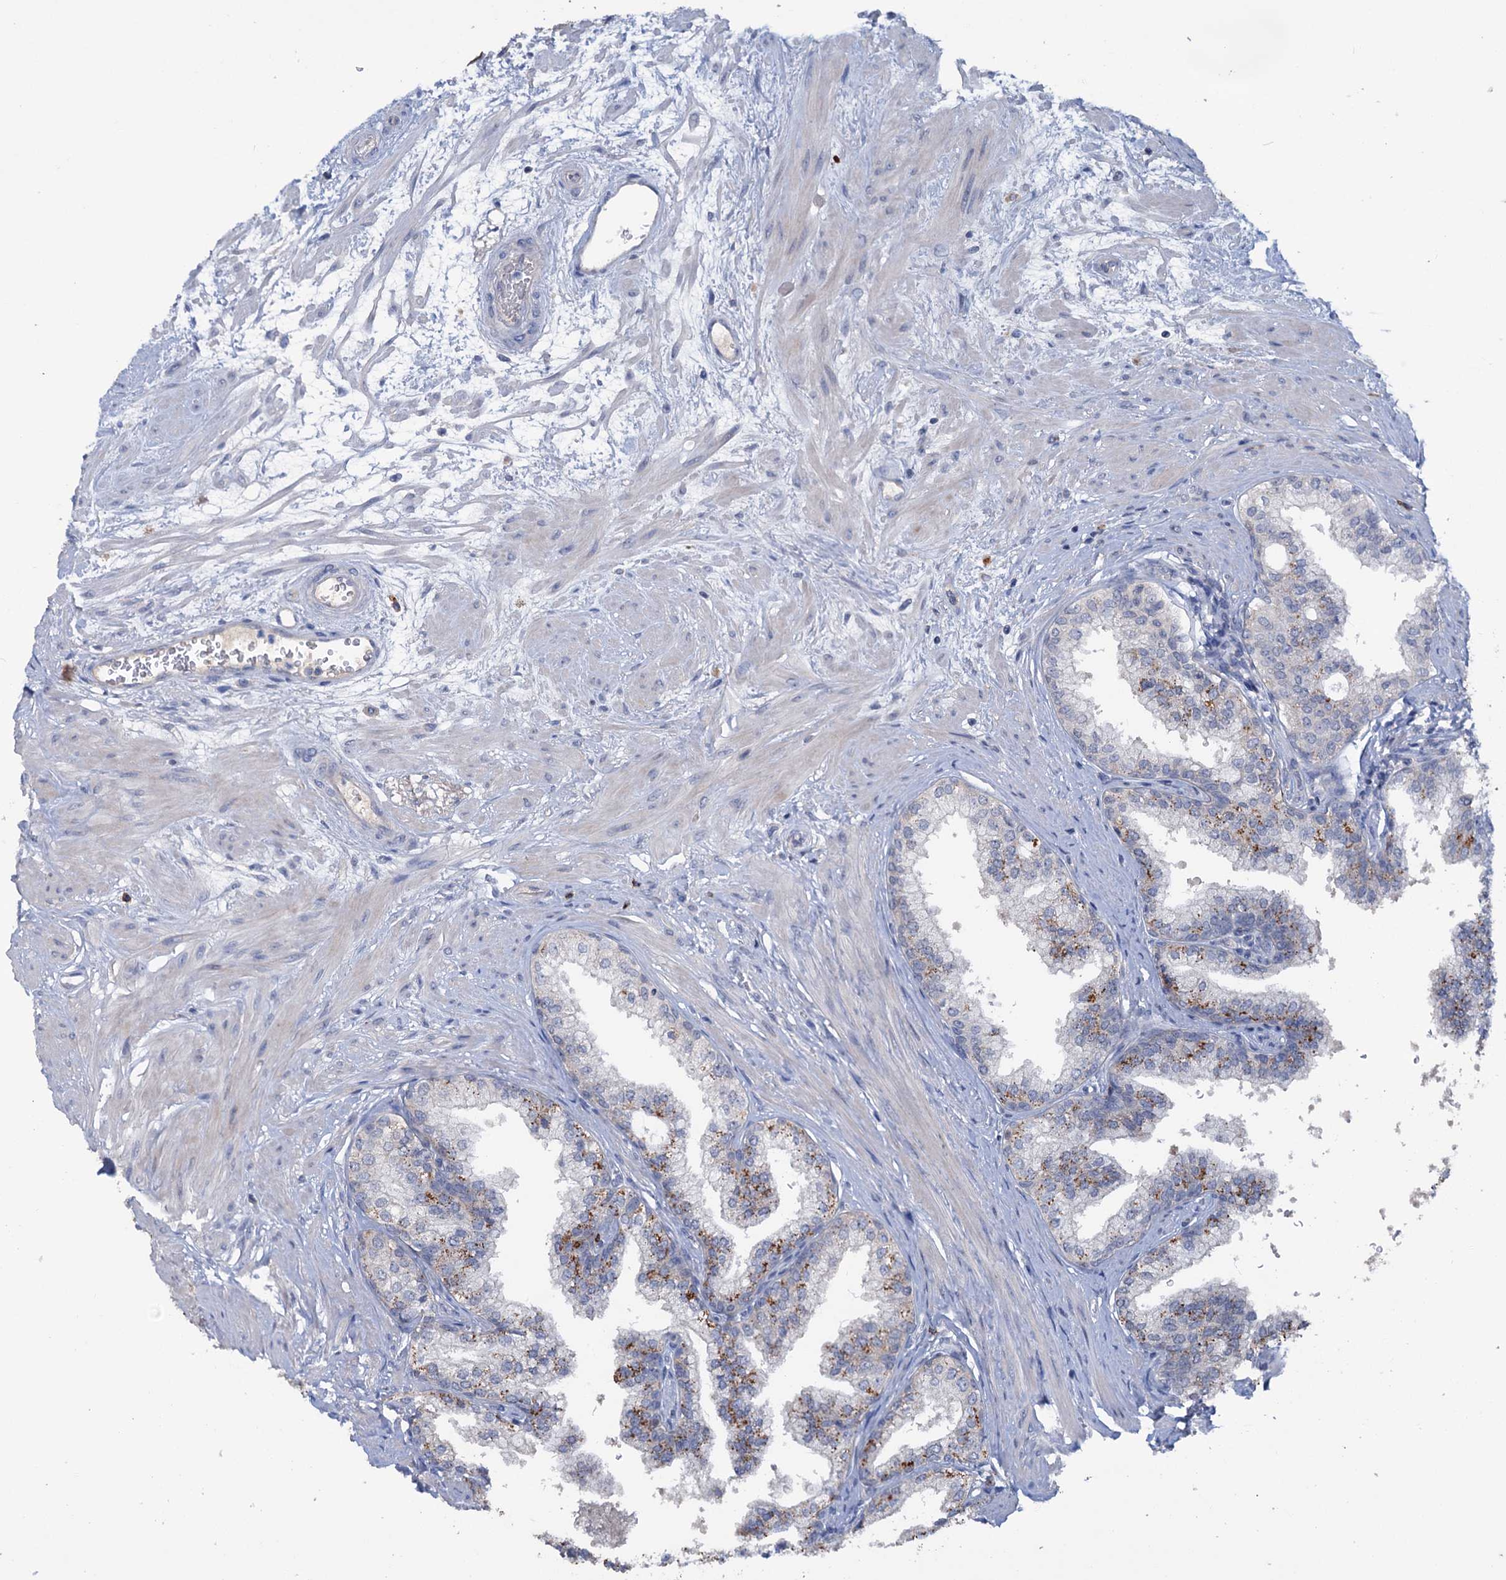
{"staining": {"intensity": "strong", "quantity": "25%-75%", "location": "cytoplasmic/membranous"}, "tissue": "prostate", "cell_type": "Glandular cells", "image_type": "normal", "snomed": [{"axis": "morphology", "description": "Normal tissue, NOS"}, {"axis": "topography", "description": "Prostate"}], "caption": "Benign prostate exhibits strong cytoplasmic/membranous expression in about 25%-75% of glandular cells.", "gene": "FAM111B", "patient": {"sex": "male", "age": 60}}